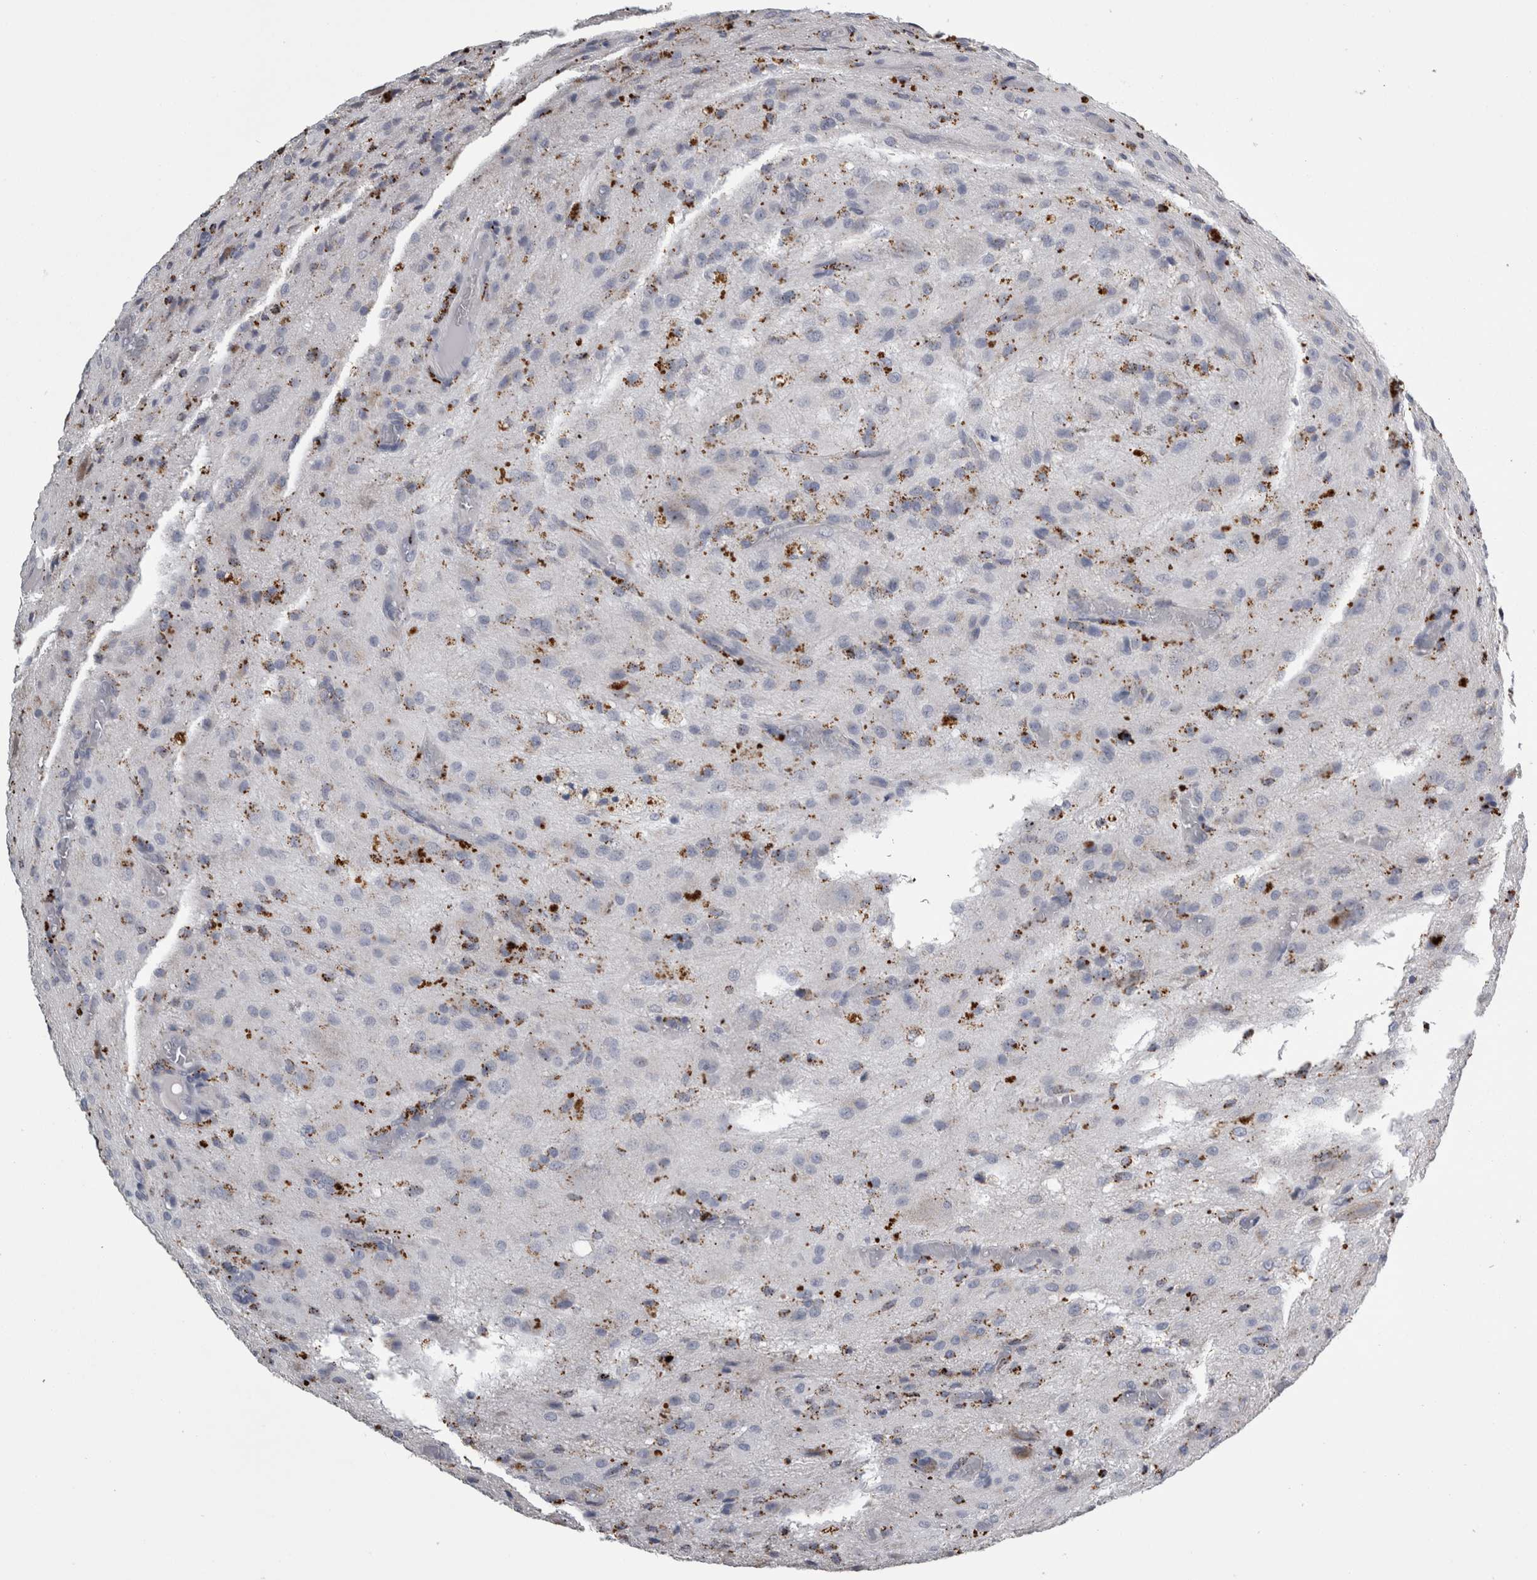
{"staining": {"intensity": "moderate", "quantity": "<25%", "location": "cytoplasmic/membranous"}, "tissue": "glioma", "cell_type": "Tumor cells", "image_type": "cancer", "snomed": [{"axis": "morphology", "description": "Glioma, malignant, High grade"}, {"axis": "topography", "description": "Brain"}], "caption": "Protein expression analysis of human glioma reveals moderate cytoplasmic/membranous expression in about <25% of tumor cells. Nuclei are stained in blue.", "gene": "DPP7", "patient": {"sex": "female", "age": 59}}